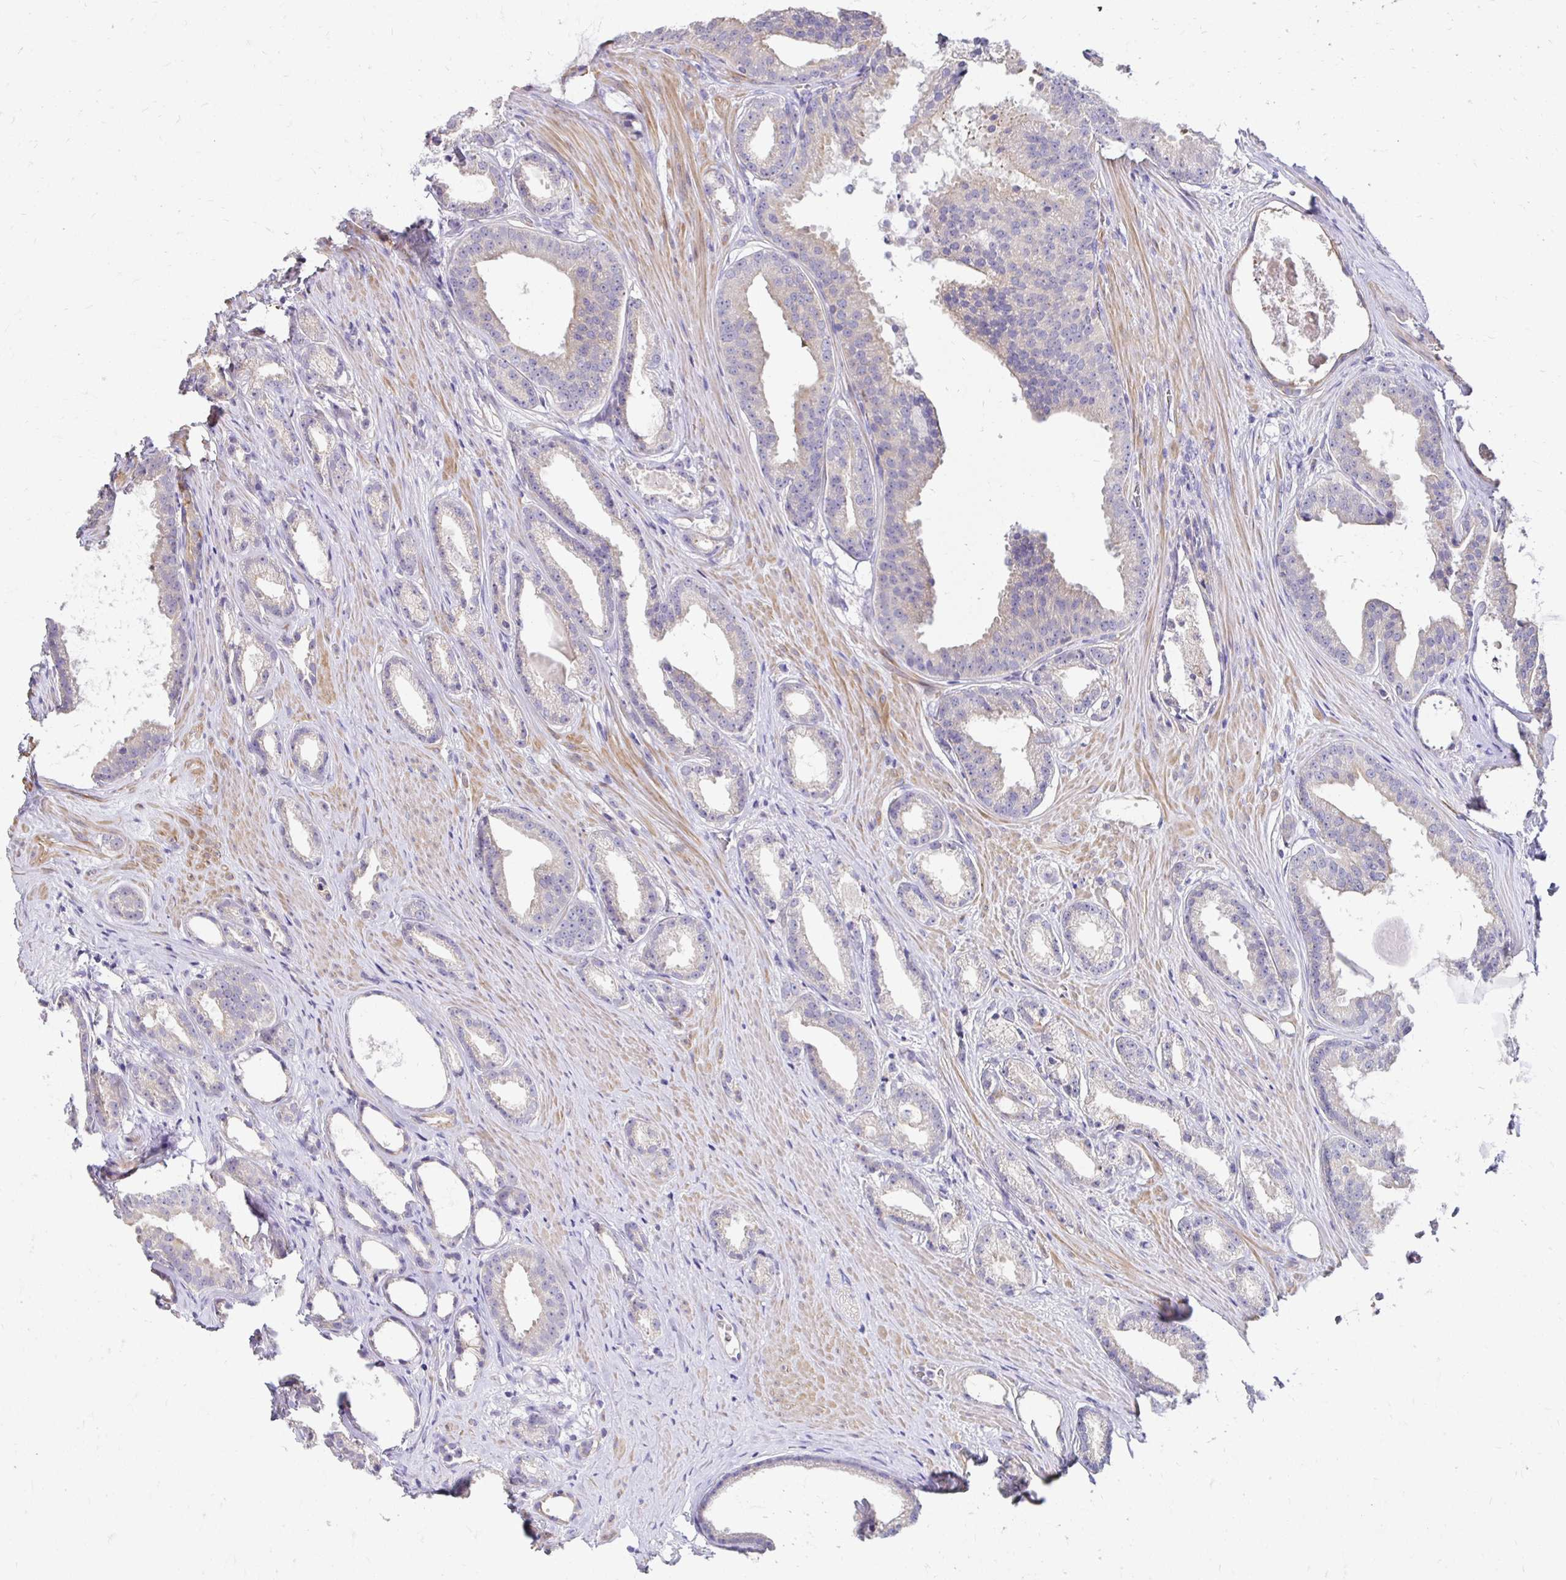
{"staining": {"intensity": "weak", "quantity": "25%-75%", "location": "cytoplasmic/membranous"}, "tissue": "prostate cancer", "cell_type": "Tumor cells", "image_type": "cancer", "snomed": [{"axis": "morphology", "description": "Adenocarcinoma, Low grade"}, {"axis": "topography", "description": "Prostate"}], "caption": "The photomicrograph shows immunohistochemical staining of prostate low-grade adenocarcinoma. There is weak cytoplasmic/membranous positivity is appreciated in about 25%-75% of tumor cells.", "gene": "AKAP6", "patient": {"sex": "male", "age": 65}}